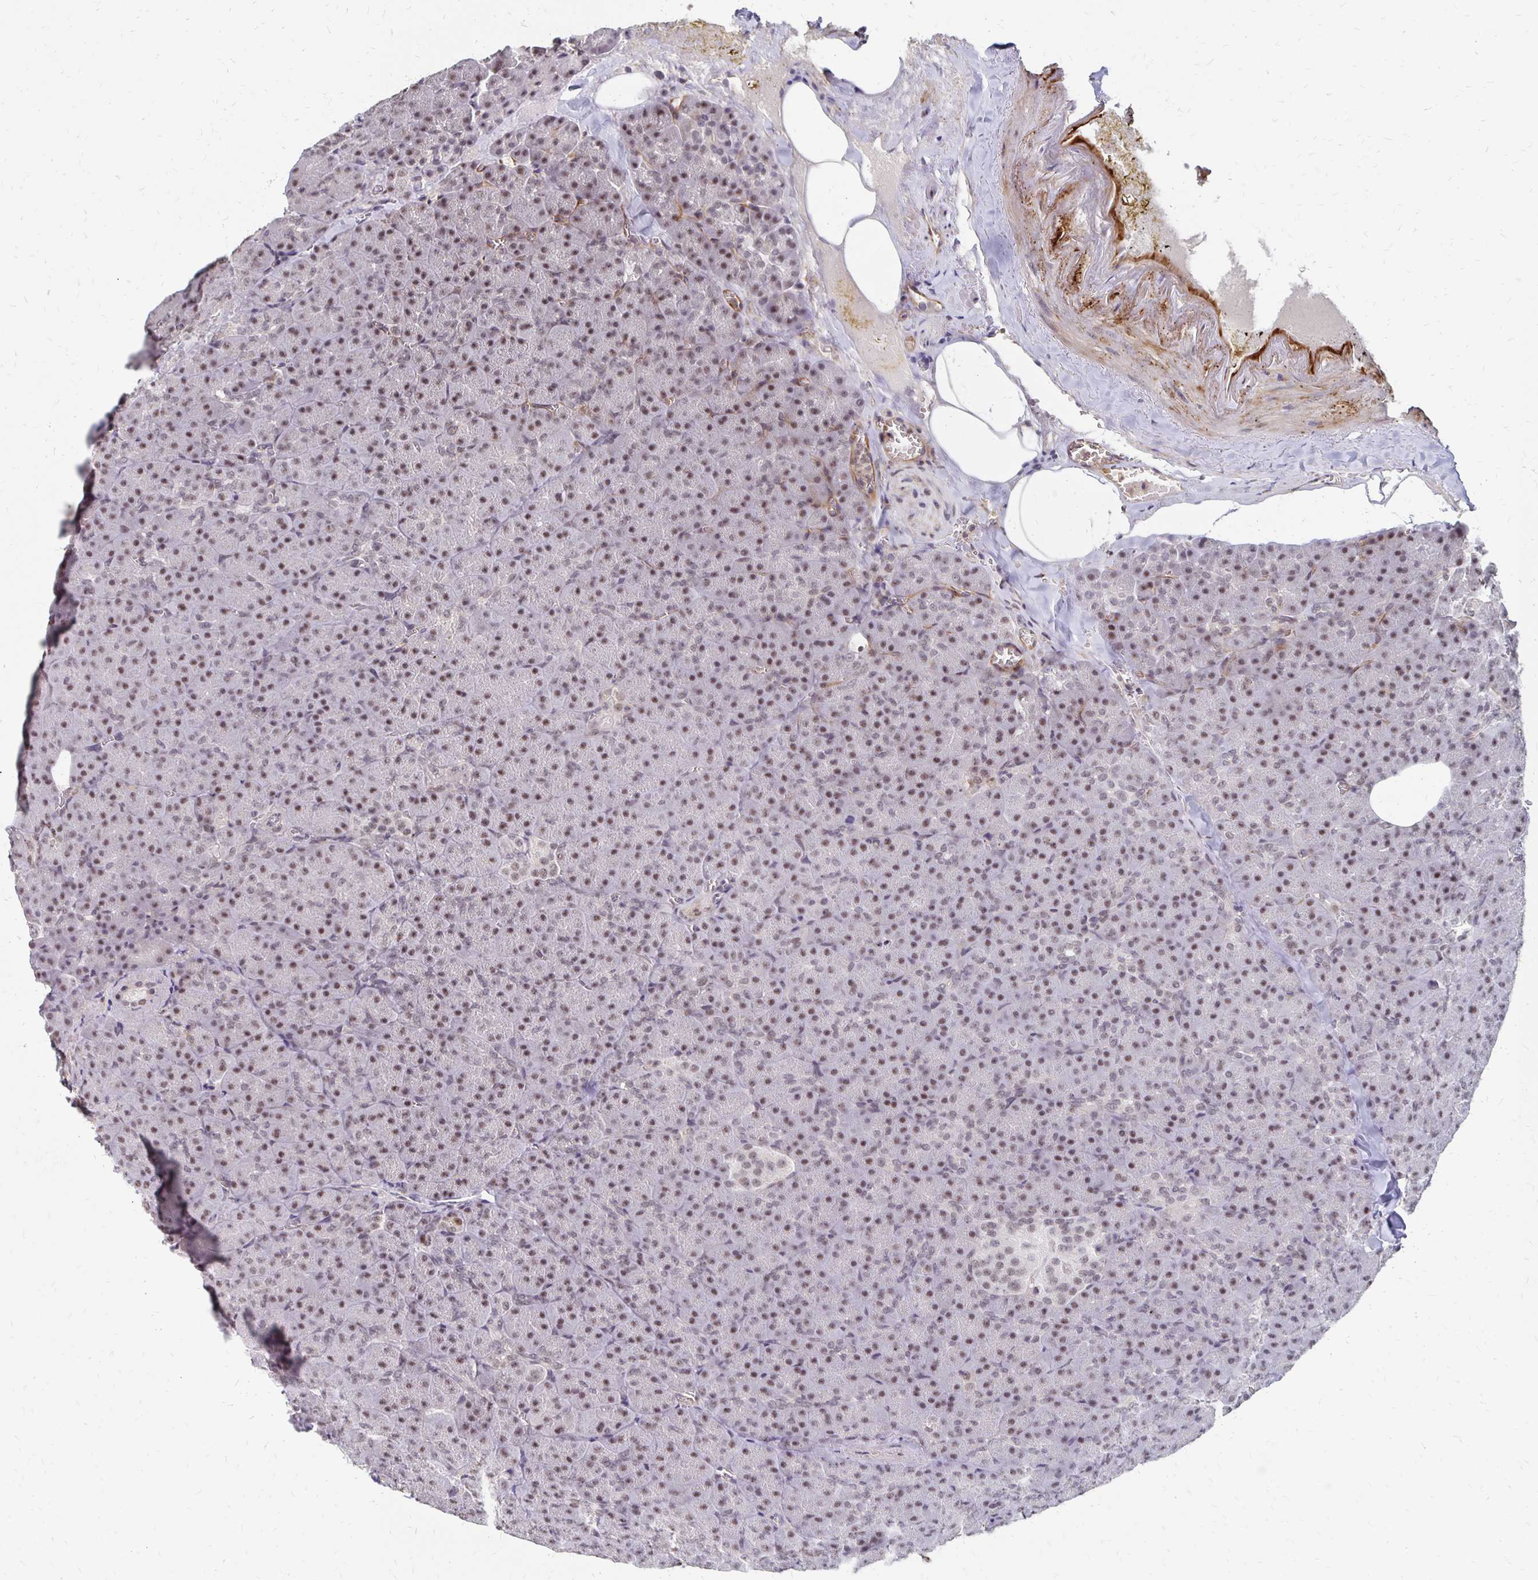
{"staining": {"intensity": "moderate", "quantity": "25%-75%", "location": "nuclear"}, "tissue": "pancreas", "cell_type": "Exocrine glandular cells", "image_type": "normal", "snomed": [{"axis": "morphology", "description": "Normal tissue, NOS"}, {"axis": "topography", "description": "Pancreas"}], "caption": "High-magnification brightfield microscopy of unremarkable pancreas stained with DAB (3,3'-diaminobenzidine) (brown) and counterstained with hematoxylin (blue). exocrine glandular cells exhibit moderate nuclear staining is seen in about25%-75% of cells. The protein is stained brown, and the nuclei are stained in blue (DAB (3,3'-diaminobenzidine) IHC with brightfield microscopy, high magnification).", "gene": "CLASRP", "patient": {"sex": "female", "age": 74}}